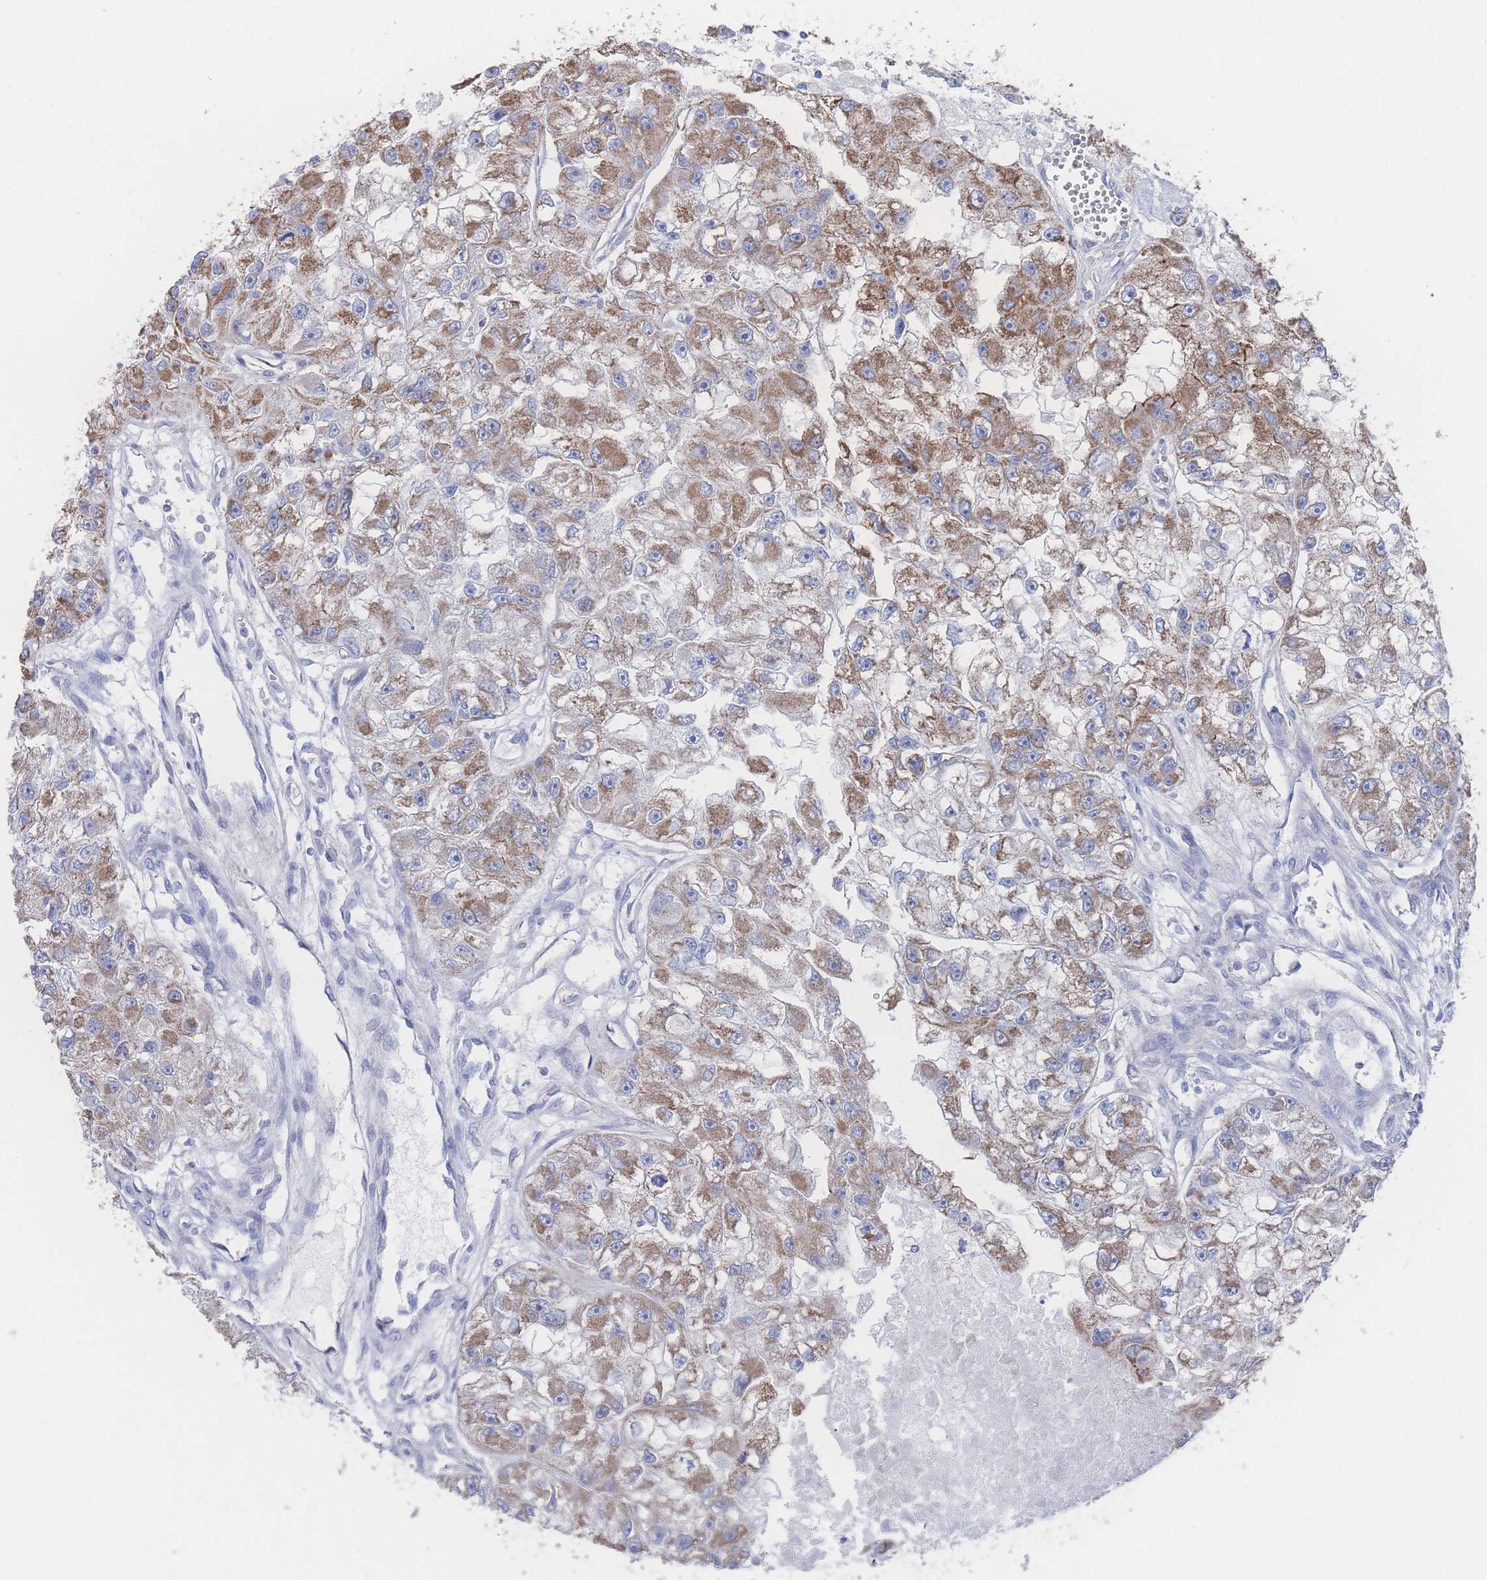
{"staining": {"intensity": "moderate", "quantity": ">75%", "location": "cytoplasmic/membranous"}, "tissue": "renal cancer", "cell_type": "Tumor cells", "image_type": "cancer", "snomed": [{"axis": "morphology", "description": "Adenocarcinoma, NOS"}, {"axis": "topography", "description": "Kidney"}], "caption": "This is an image of immunohistochemistry staining of renal cancer, which shows moderate positivity in the cytoplasmic/membranous of tumor cells.", "gene": "SNPH", "patient": {"sex": "male", "age": 63}}